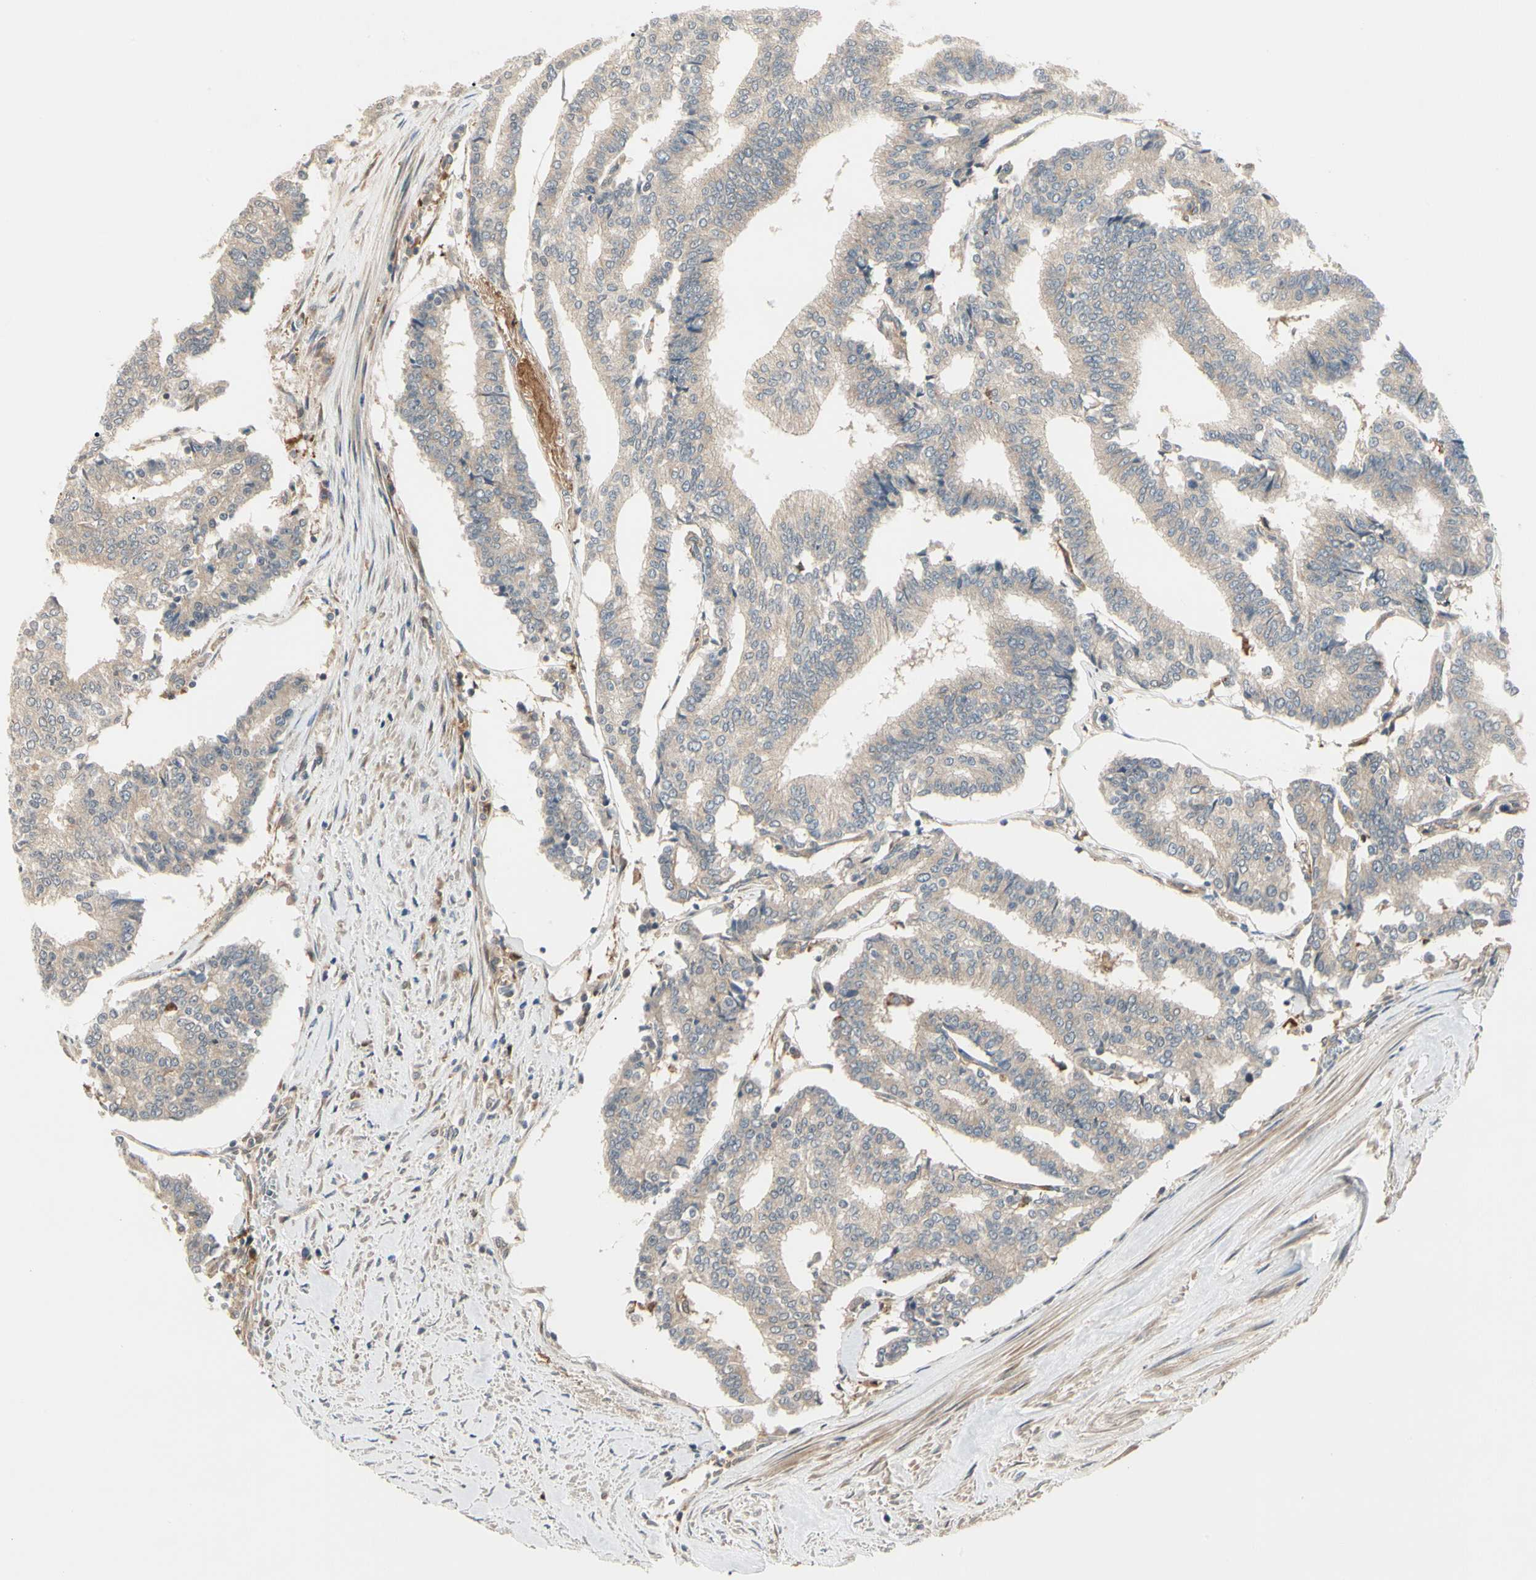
{"staining": {"intensity": "moderate", "quantity": ">75%", "location": "cytoplasmic/membranous"}, "tissue": "prostate cancer", "cell_type": "Tumor cells", "image_type": "cancer", "snomed": [{"axis": "morphology", "description": "Adenocarcinoma, High grade"}, {"axis": "topography", "description": "Prostate"}], "caption": "The image exhibits immunohistochemical staining of adenocarcinoma (high-grade) (prostate). There is moderate cytoplasmic/membranous positivity is appreciated in approximately >75% of tumor cells.", "gene": "F2R", "patient": {"sex": "male", "age": 55}}